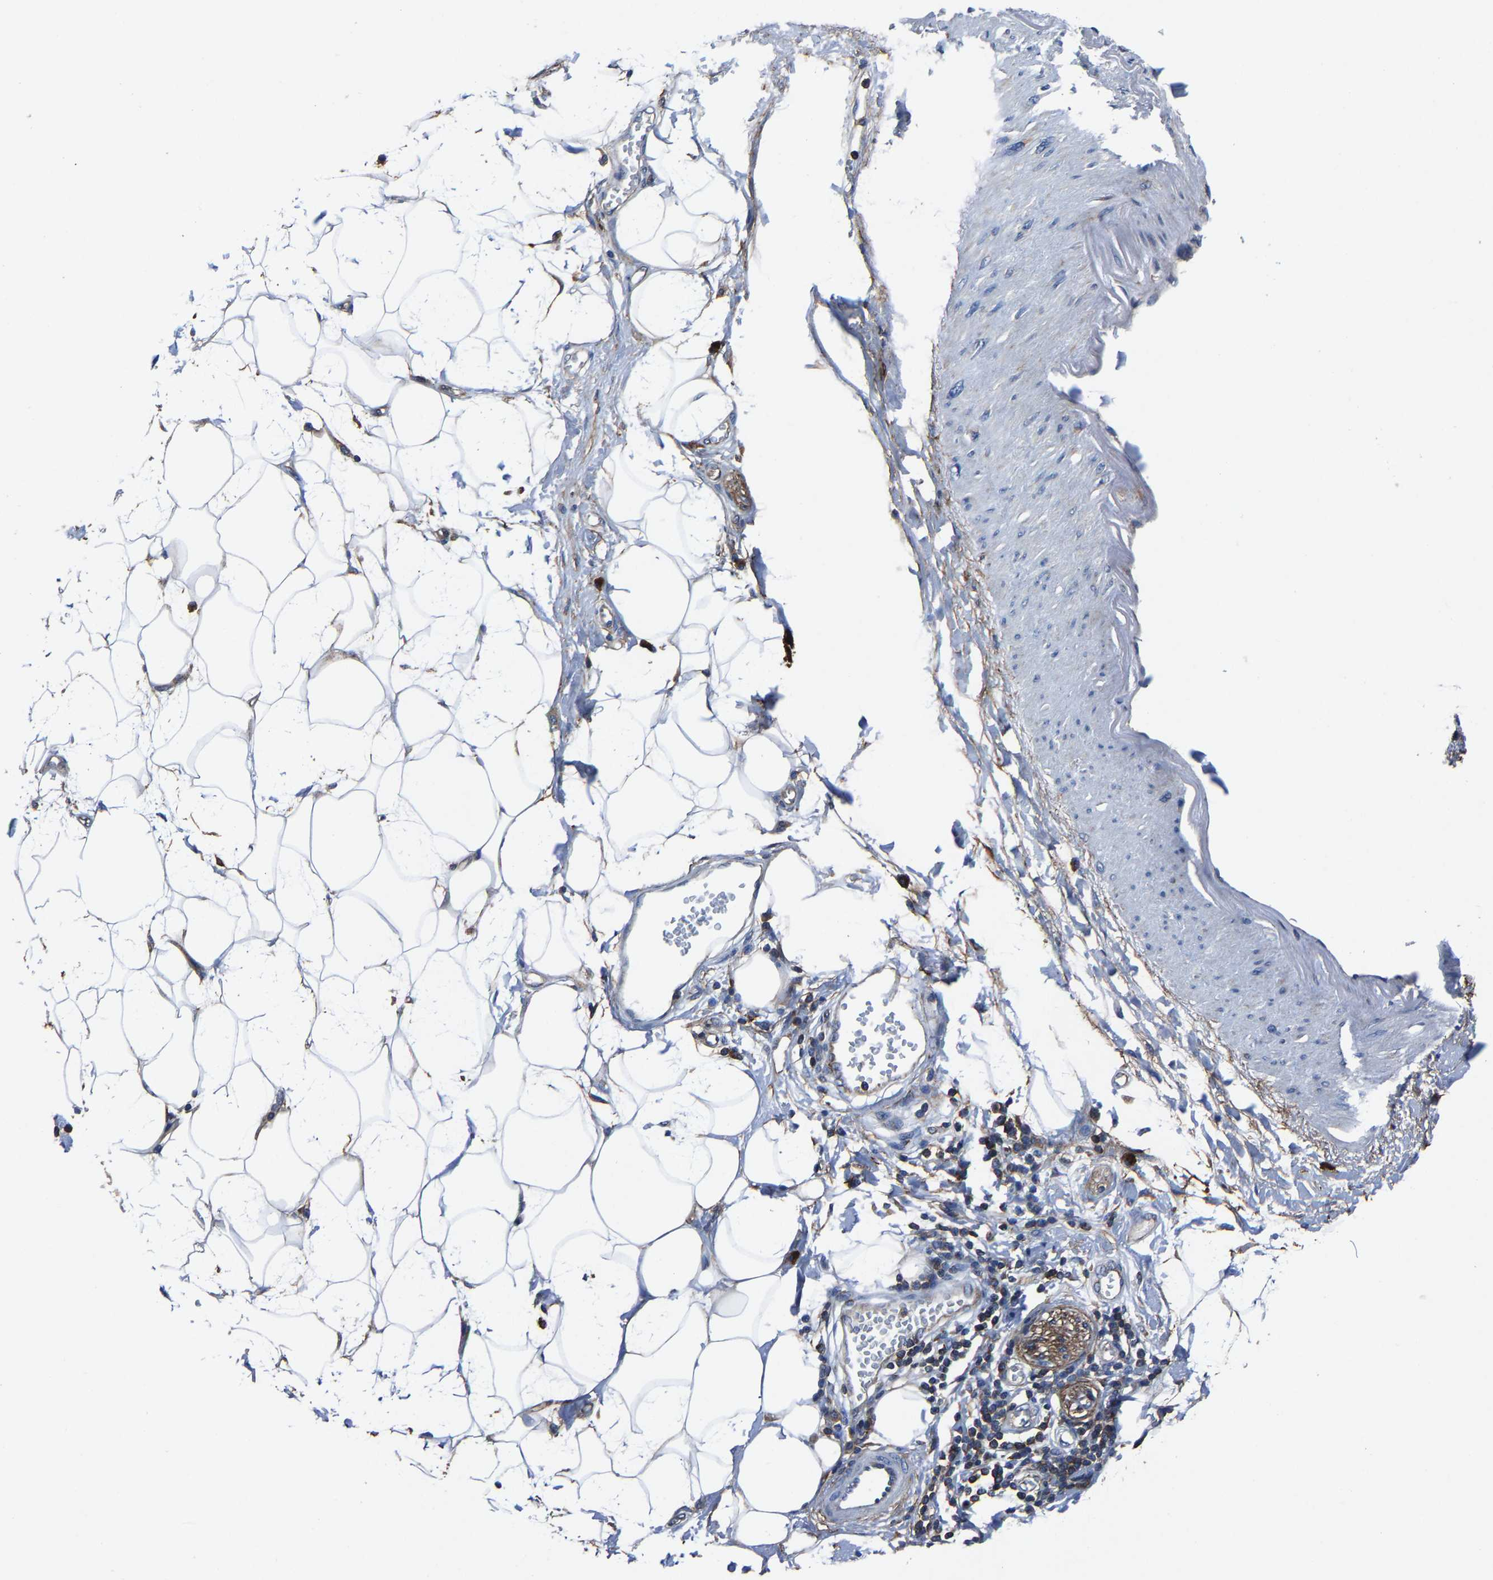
{"staining": {"intensity": "moderate", "quantity": ">75%", "location": "cytoplasmic/membranous"}, "tissue": "adipose tissue", "cell_type": "Adipocytes", "image_type": "normal", "snomed": [{"axis": "morphology", "description": "Normal tissue, NOS"}, {"axis": "morphology", "description": "Adenocarcinoma, NOS"}, {"axis": "topography", "description": "Duodenum"}, {"axis": "topography", "description": "Peripheral nerve tissue"}], "caption": "Brown immunohistochemical staining in unremarkable adipose tissue demonstrates moderate cytoplasmic/membranous positivity in about >75% of adipocytes.", "gene": "KIAA1958", "patient": {"sex": "female", "age": 60}}